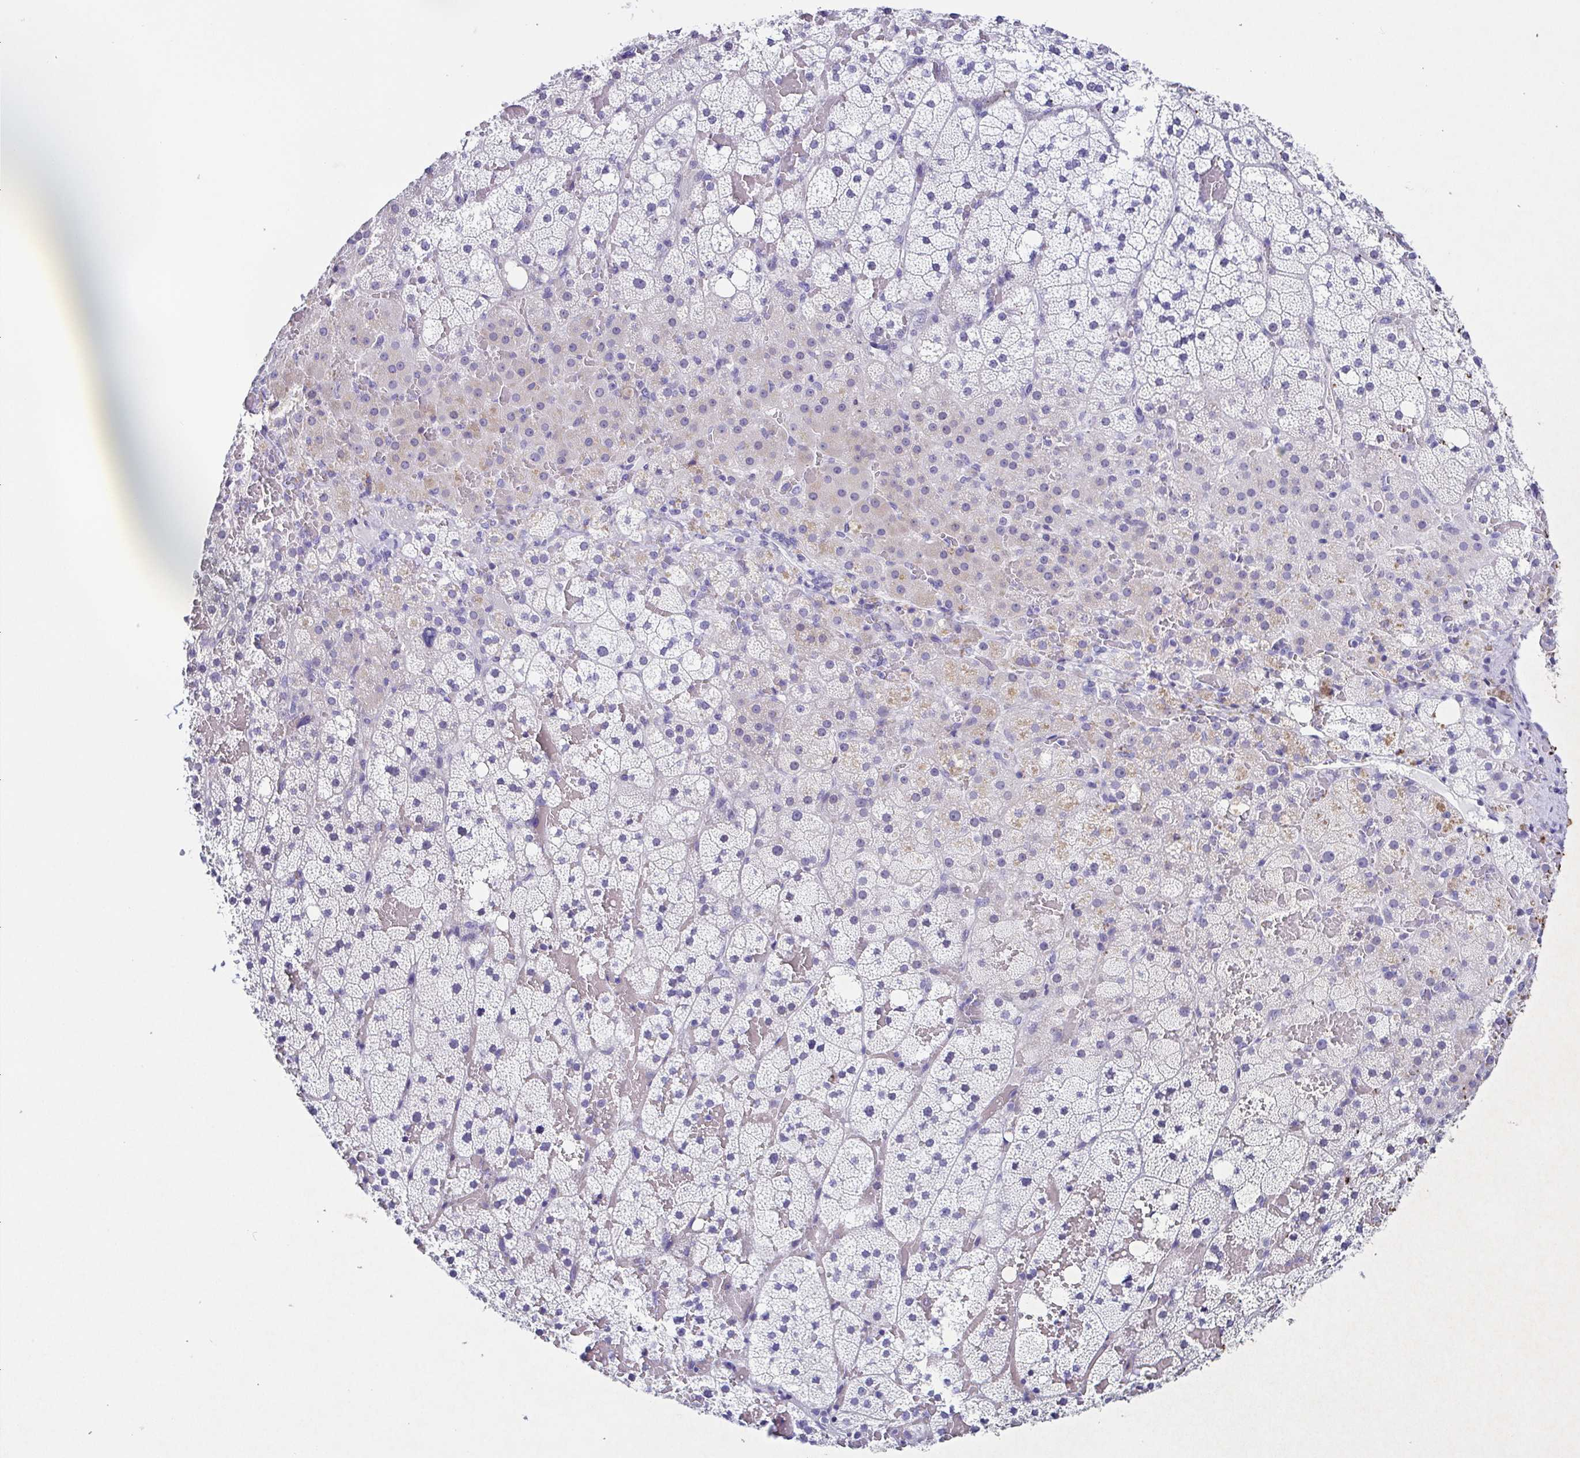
{"staining": {"intensity": "negative", "quantity": "none", "location": "none"}, "tissue": "adrenal gland", "cell_type": "Glandular cells", "image_type": "normal", "snomed": [{"axis": "morphology", "description": "Normal tissue, NOS"}, {"axis": "topography", "description": "Adrenal gland"}], "caption": "Immunohistochemical staining of normal adrenal gland displays no significant positivity in glandular cells.", "gene": "TNNT2", "patient": {"sex": "male", "age": 53}}